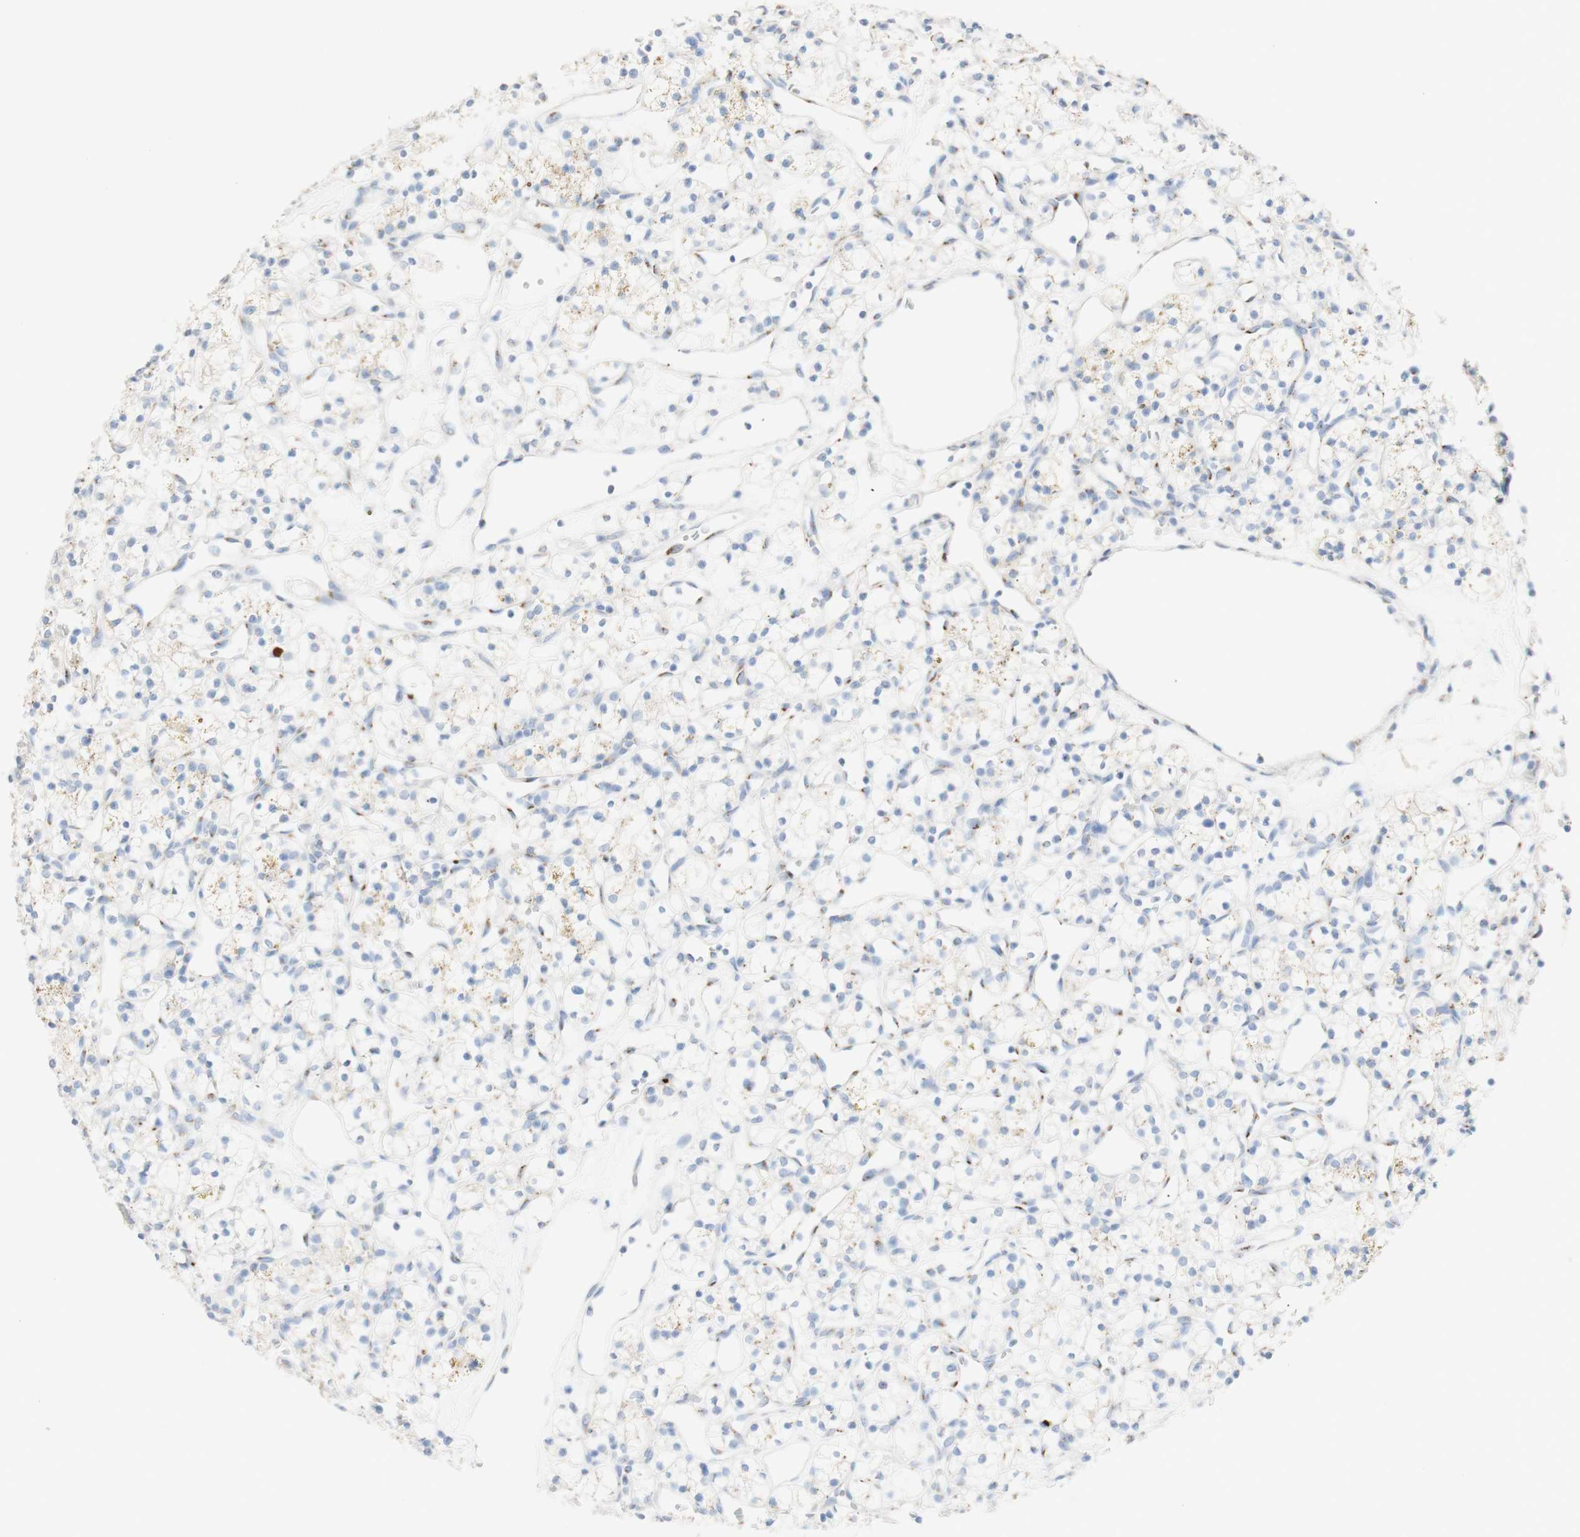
{"staining": {"intensity": "weak", "quantity": "<25%", "location": "cytoplasmic/membranous"}, "tissue": "renal cancer", "cell_type": "Tumor cells", "image_type": "cancer", "snomed": [{"axis": "morphology", "description": "Adenocarcinoma, NOS"}, {"axis": "topography", "description": "Kidney"}], "caption": "Human renal cancer (adenocarcinoma) stained for a protein using IHC shows no positivity in tumor cells.", "gene": "MANEA", "patient": {"sex": "female", "age": 60}}